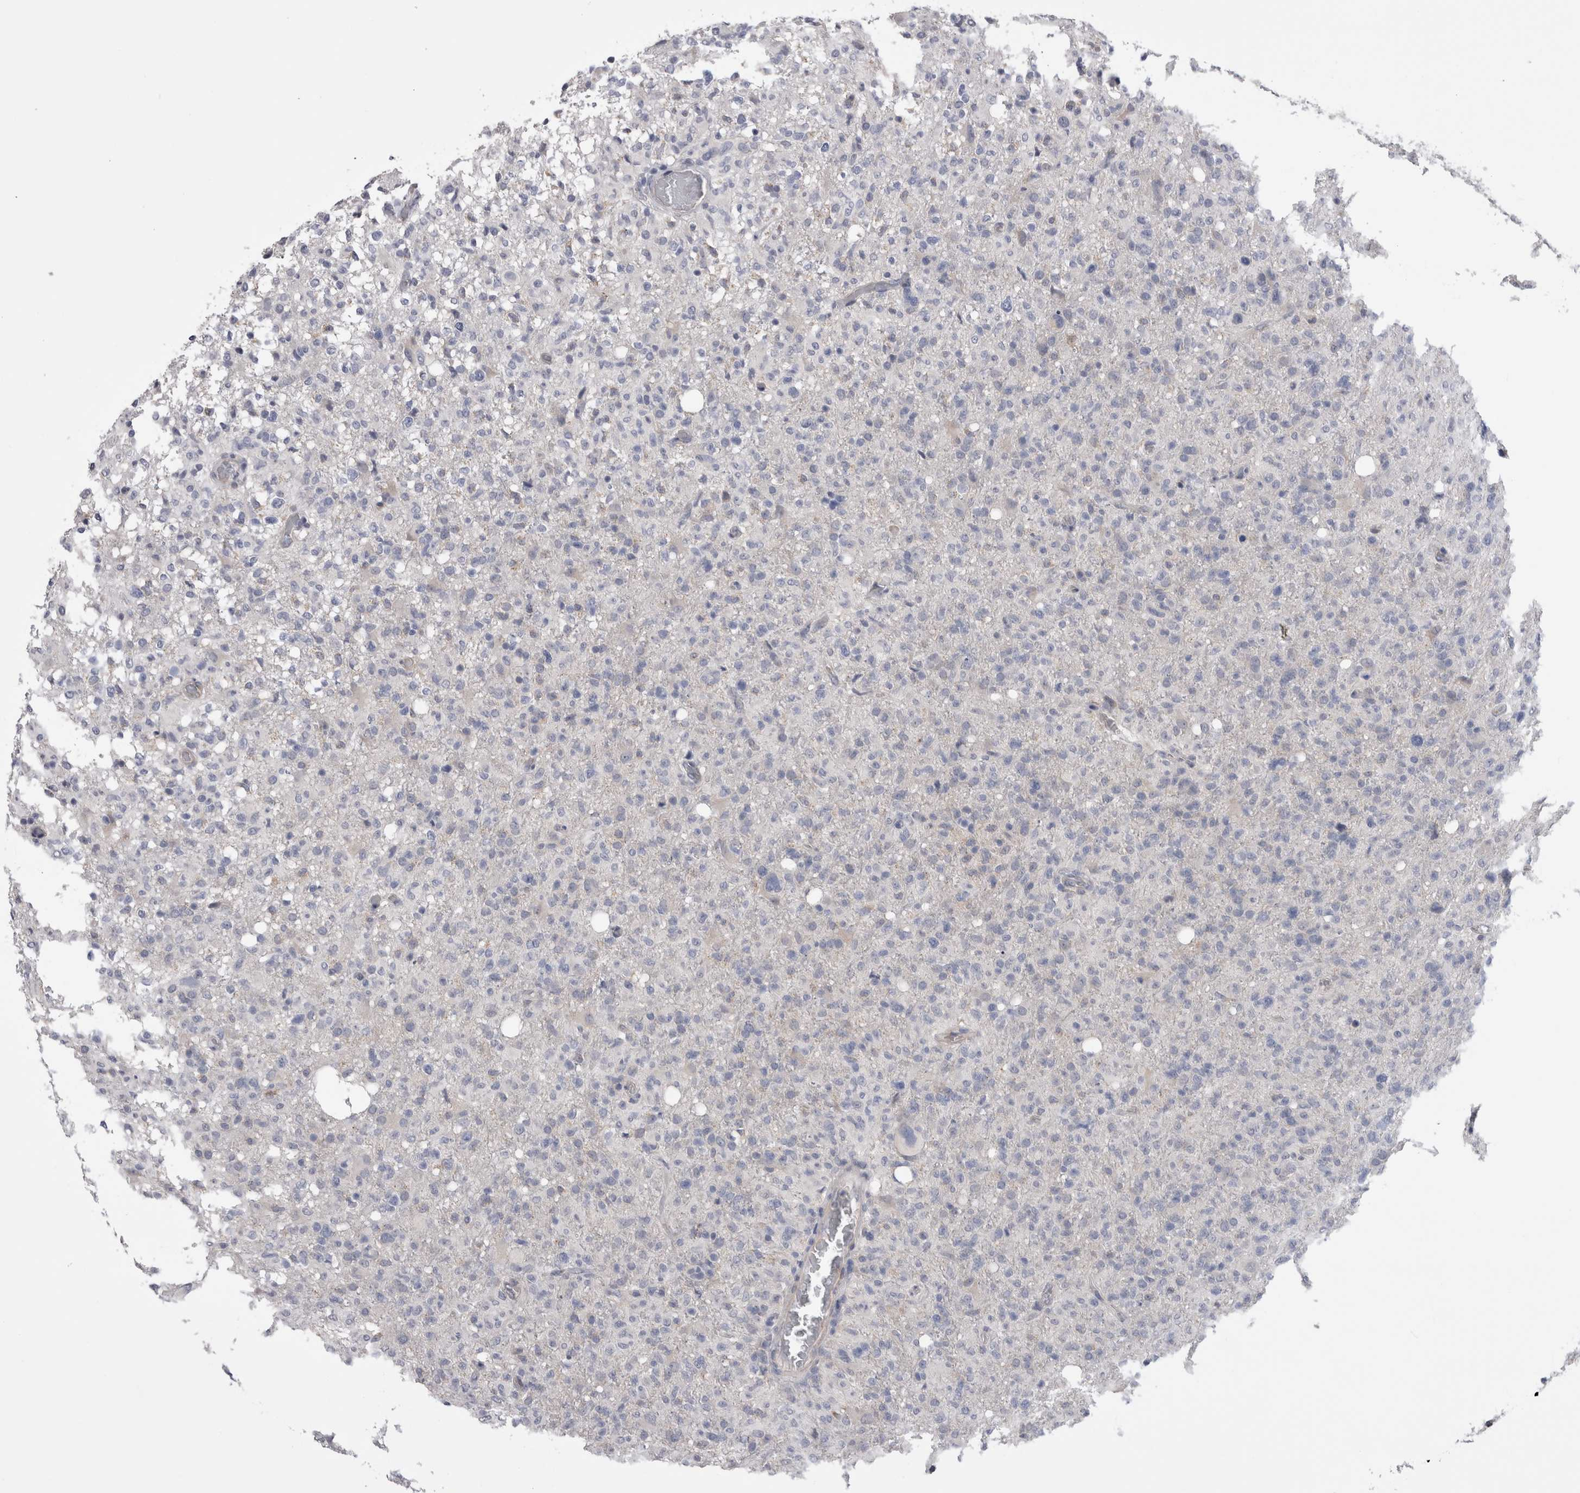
{"staining": {"intensity": "negative", "quantity": "none", "location": "none"}, "tissue": "glioma", "cell_type": "Tumor cells", "image_type": "cancer", "snomed": [{"axis": "morphology", "description": "Glioma, malignant, High grade"}, {"axis": "topography", "description": "Brain"}], "caption": "Protein analysis of malignant glioma (high-grade) exhibits no significant staining in tumor cells. (Stains: DAB (3,3'-diaminobenzidine) immunohistochemistry with hematoxylin counter stain, Microscopy: brightfield microscopy at high magnification).", "gene": "ARHGAP29", "patient": {"sex": "female", "age": 57}}